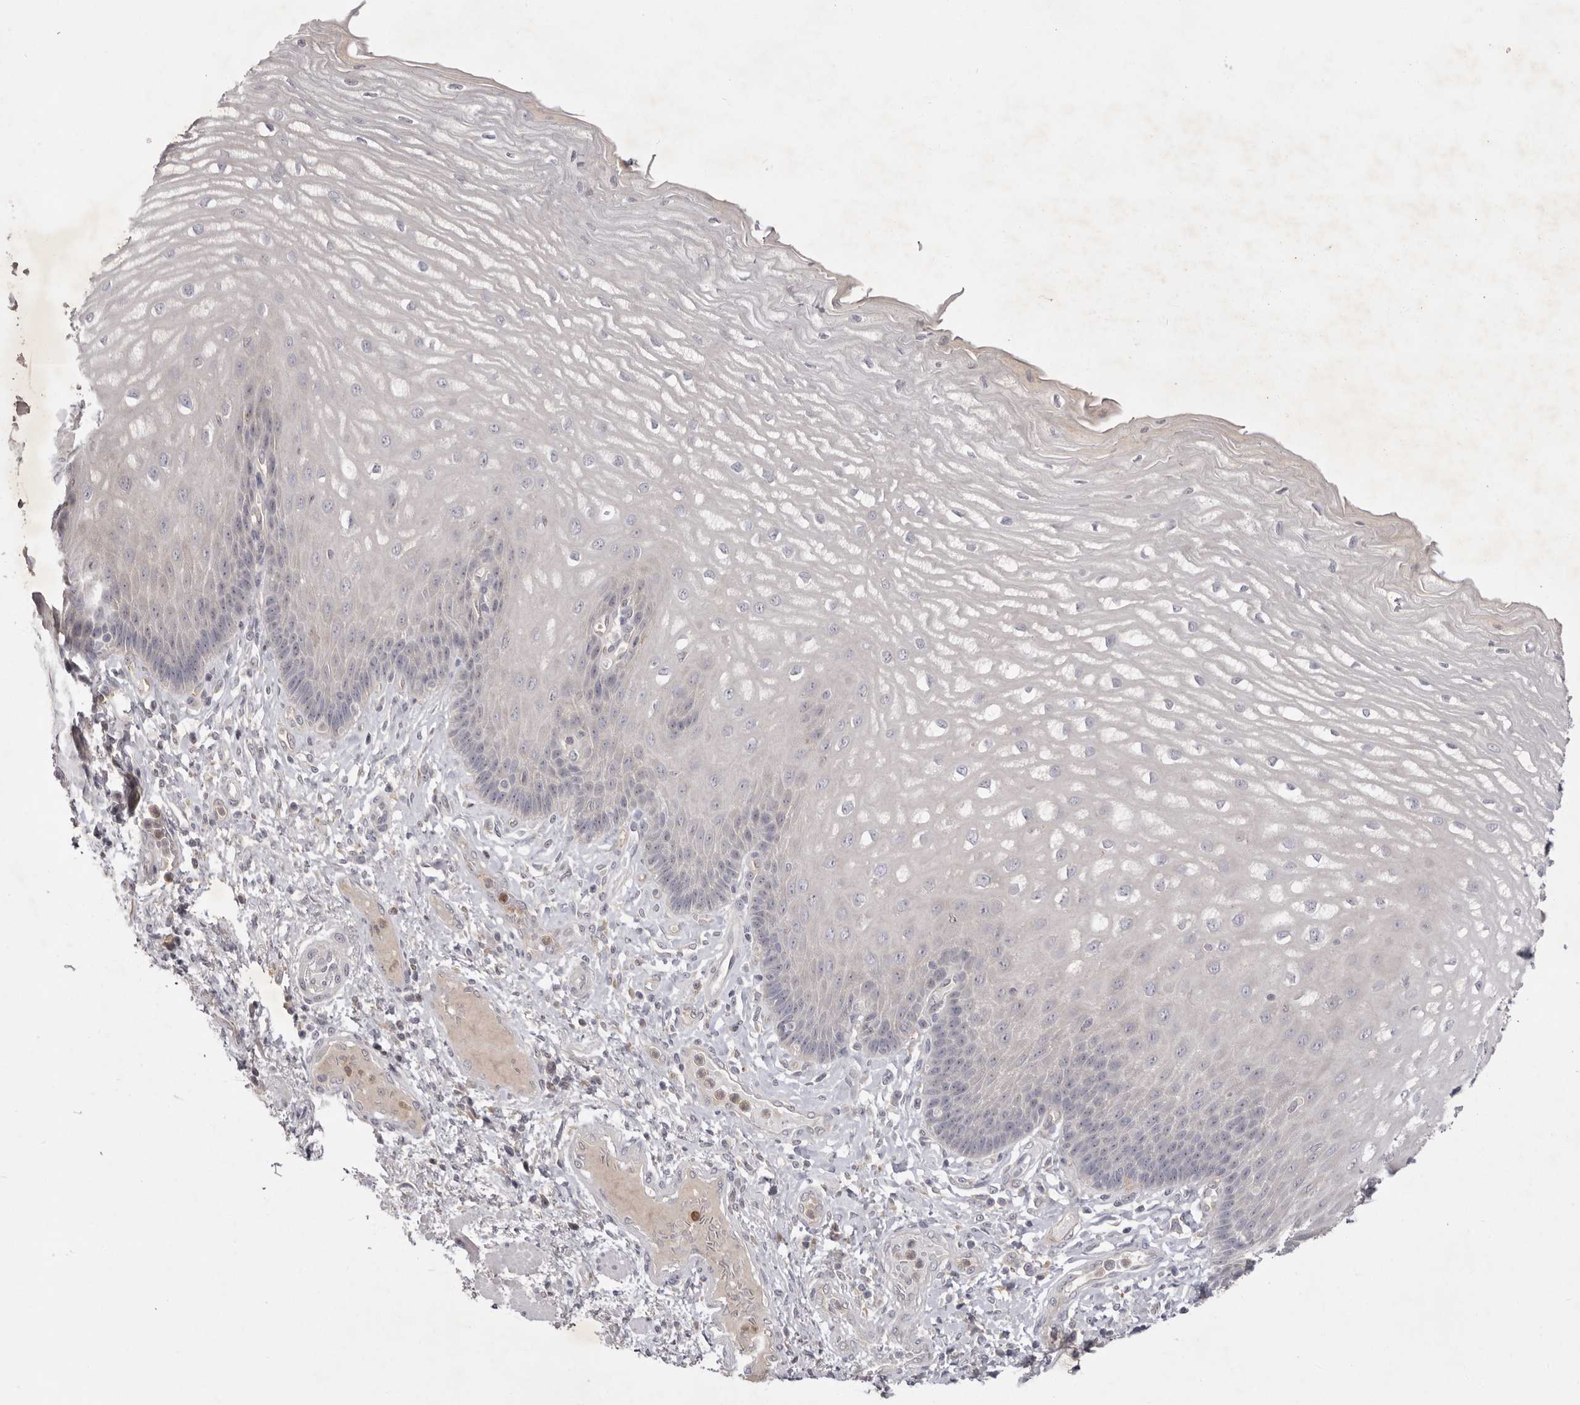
{"staining": {"intensity": "negative", "quantity": "none", "location": "none"}, "tissue": "esophagus", "cell_type": "Squamous epithelial cells", "image_type": "normal", "snomed": [{"axis": "morphology", "description": "Normal tissue, NOS"}, {"axis": "topography", "description": "Esophagus"}], "caption": "DAB immunohistochemical staining of normal esophagus reveals no significant staining in squamous epithelial cells. The staining was performed using DAB (3,3'-diaminobenzidine) to visualize the protein expression in brown, while the nuclei were stained in blue with hematoxylin (Magnification: 20x).", "gene": "GPR84", "patient": {"sex": "male", "age": 54}}